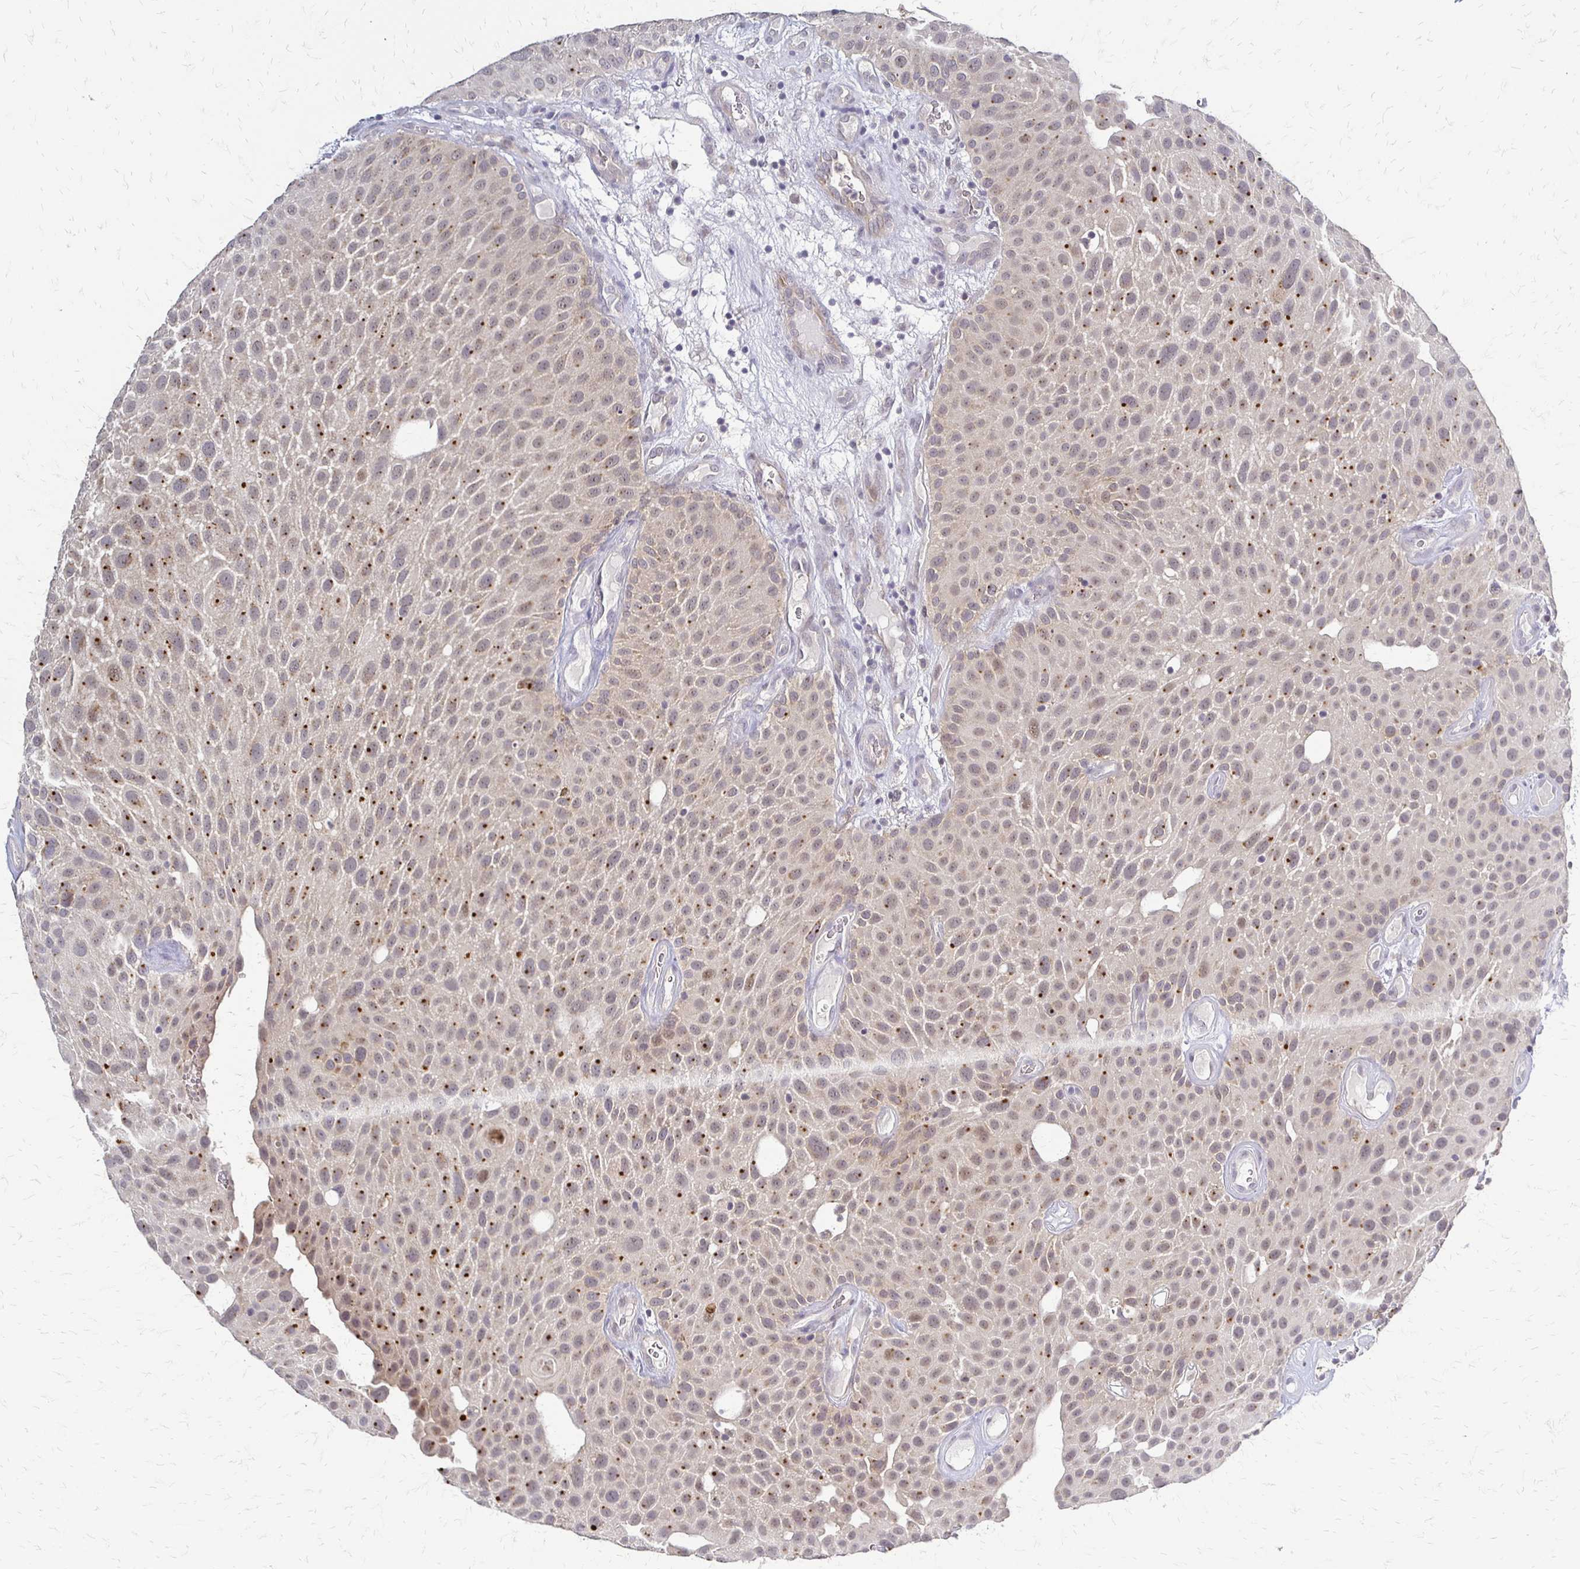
{"staining": {"intensity": "weak", "quantity": ">75%", "location": "cytoplasmic/membranous"}, "tissue": "urothelial cancer", "cell_type": "Tumor cells", "image_type": "cancer", "snomed": [{"axis": "morphology", "description": "Urothelial carcinoma, Low grade"}, {"axis": "topography", "description": "Urinary bladder"}], "caption": "Immunohistochemical staining of low-grade urothelial carcinoma shows low levels of weak cytoplasmic/membranous protein positivity in approximately >75% of tumor cells.", "gene": "SLC9A9", "patient": {"sex": "male", "age": 72}}